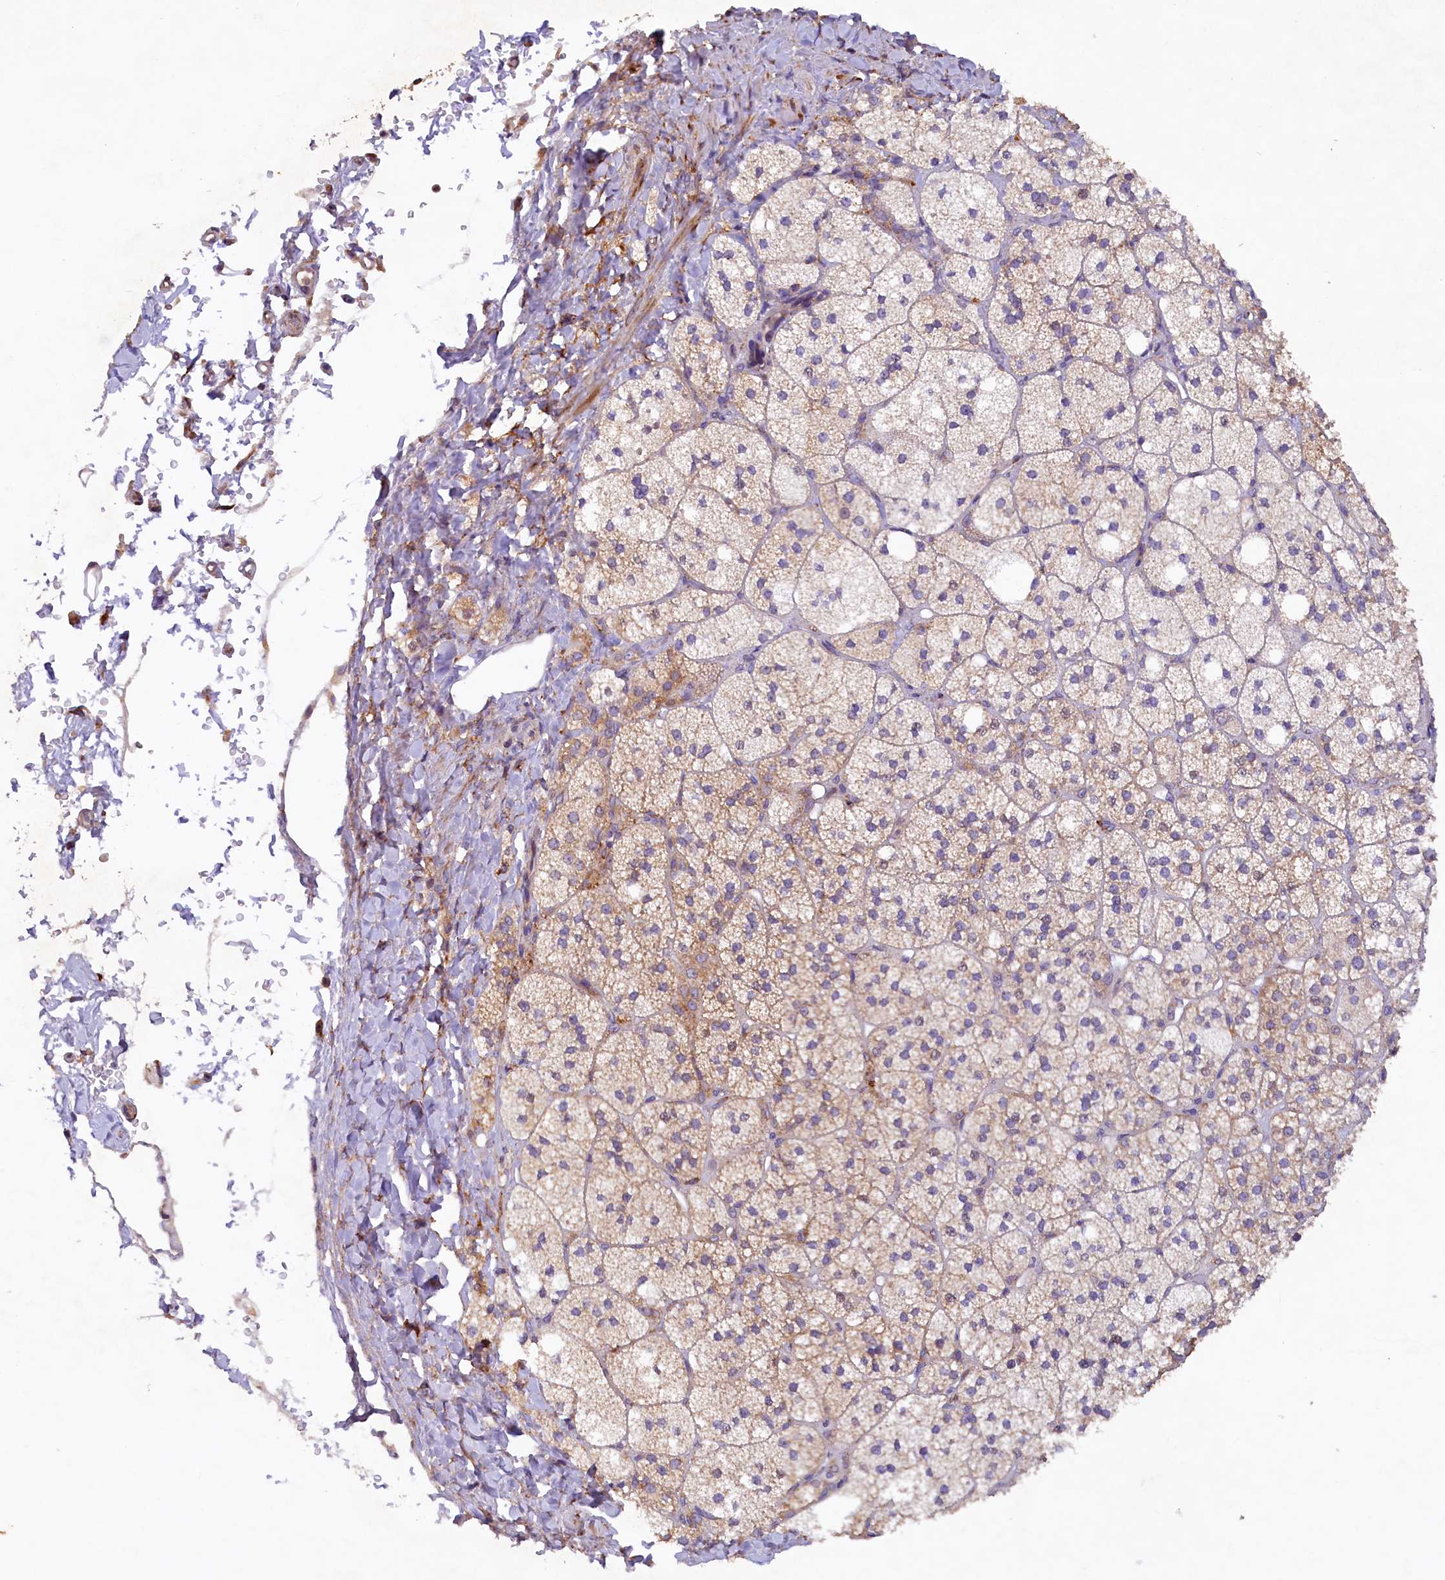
{"staining": {"intensity": "strong", "quantity": "25%-75%", "location": "cytoplasmic/membranous"}, "tissue": "adrenal gland", "cell_type": "Glandular cells", "image_type": "normal", "snomed": [{"axis": "morphology", "description": "Normal tissue, NOS"}, {"axis": "topography", "description": "Adrenal gland"}], "caption": "Glandular cells demonstrate high levels of strong cytoplasmic/membranous expression in about 25%-75% of cells in normal human adrenal gland. (brown staining indicates protein expression, while blue staining denotes nuclei).", "gene": "SSC5D", "patient": {"sex": "male", "age": 61}}